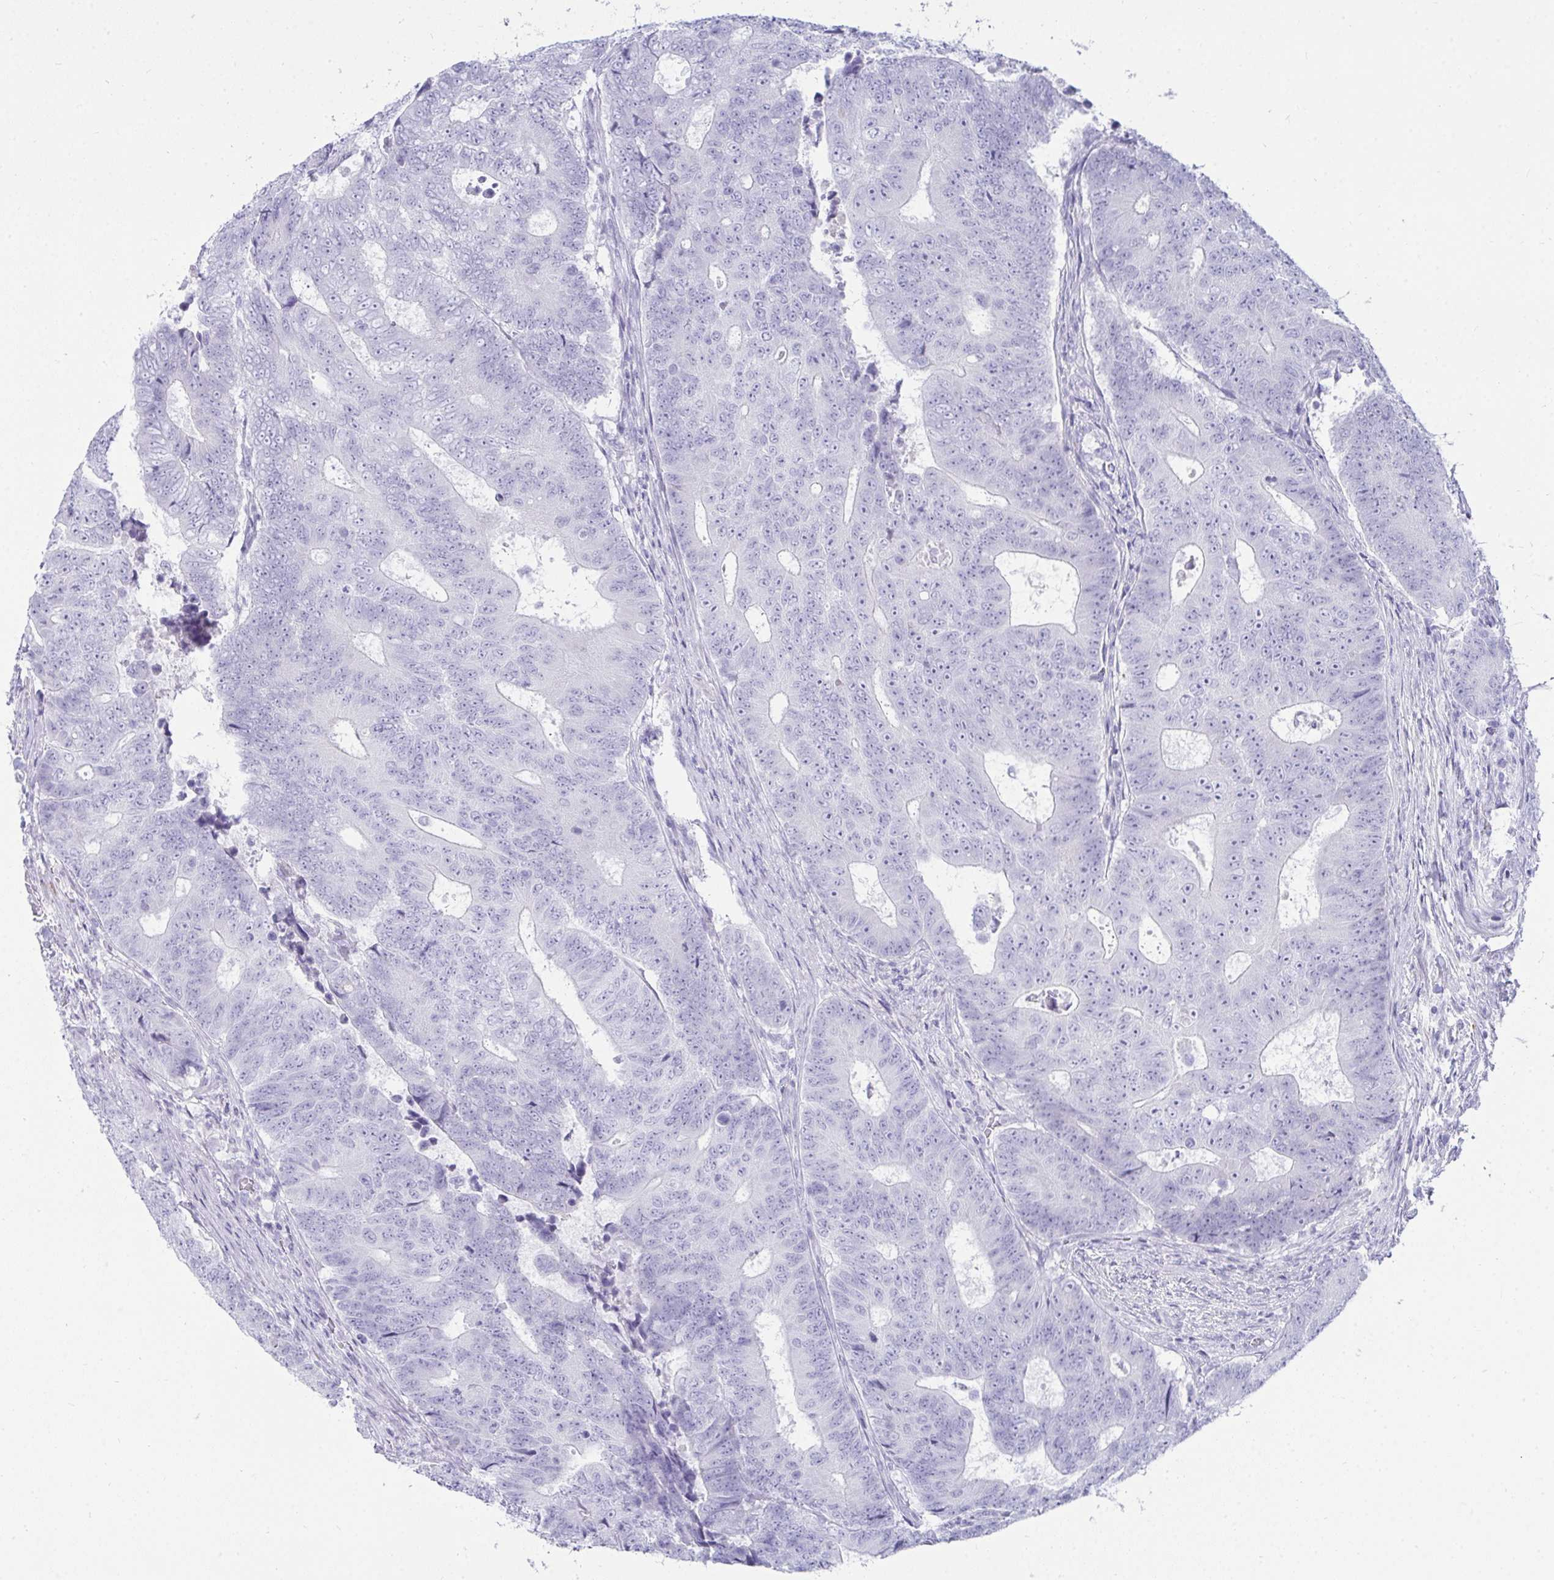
{"staining": {"intensity": "negative", "quantity": "none", "location": "none"}, "tissue": "colorectal cancer", "cell_type": "Tumor cells", "image_type": "cancer", "snomed": [{"axis": "morphology", "description": "Adenocarcinoma, NOS"}, {"axis": "topography", "description": "Colon"}], "caption": "Image shows no significant protein positivity in tumor cells of adenocarcinoma (colorectal).", "gene": "HSPB6", "patient": {"sex": "female", "age": 48}}